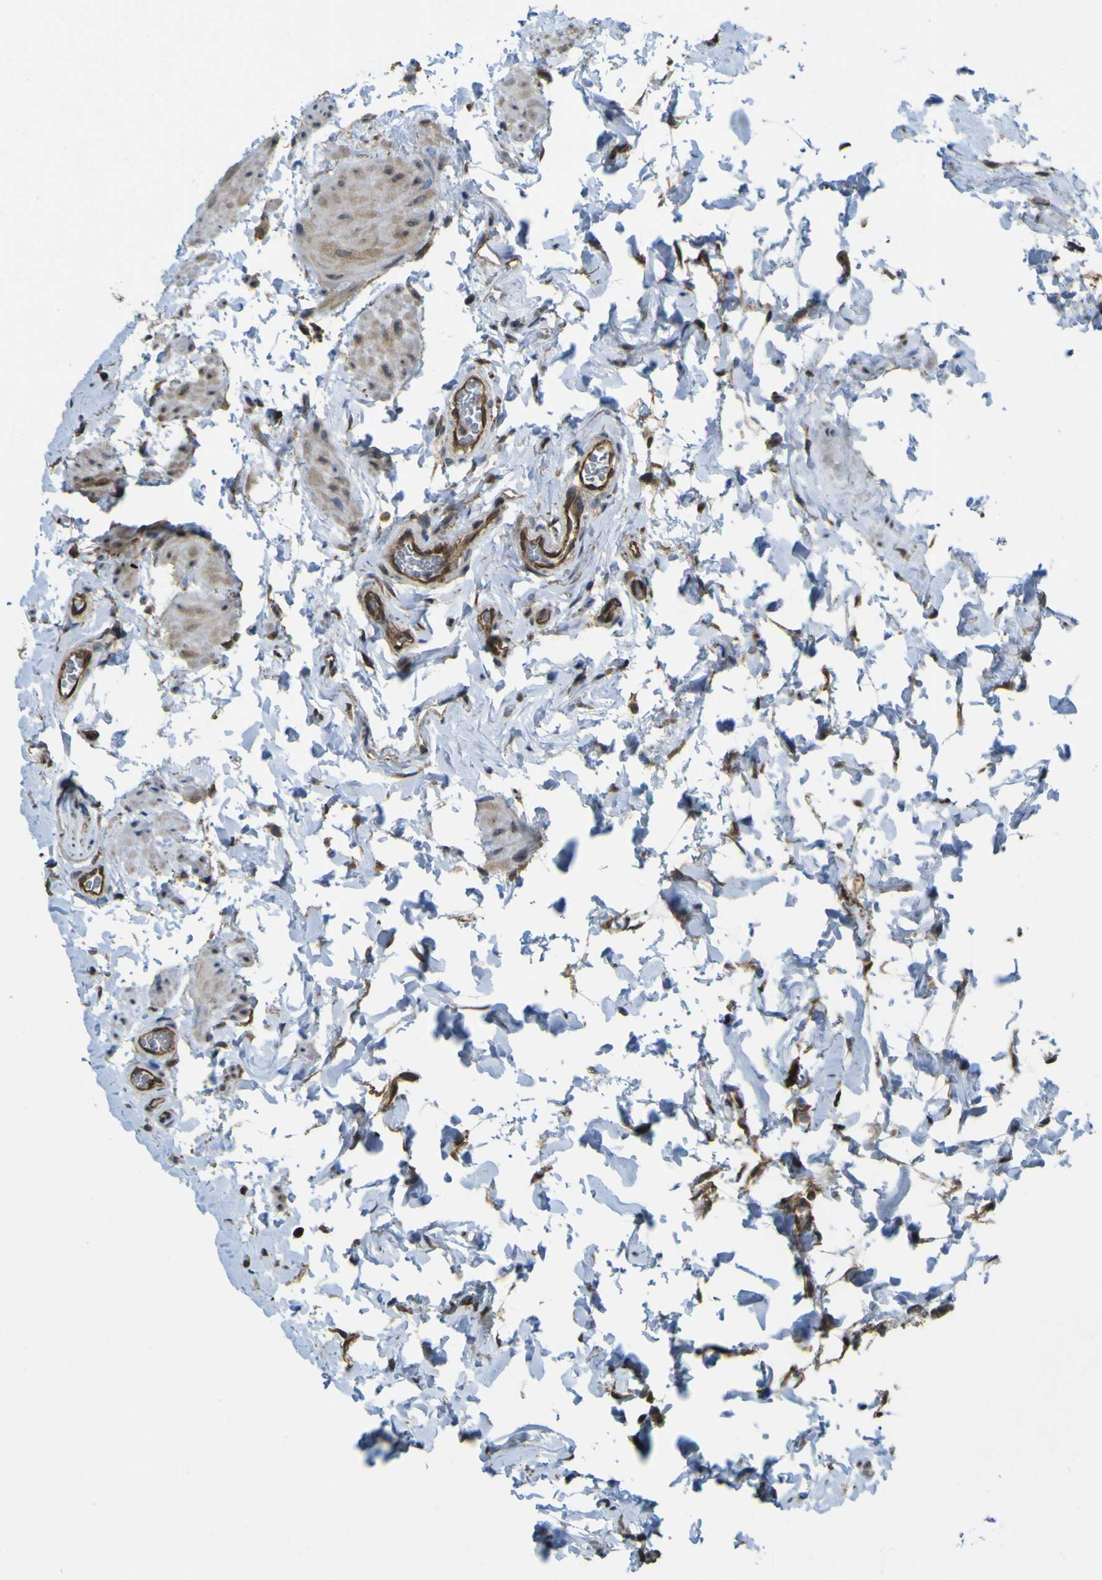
{"staining": {"intensity": "moderate", "quantity": ">75%", "location": "cytoplasmic/membranous"}, "tissue": "epididymis", "cell_type": "Glandular cells", "image_type": "normal", "snomed": [{"axis": "morphology", "description": "Normal tissue, NOS"}, {"axis": "topography", "description": "Epididymis"}], "caption": "Moderate cytoplasmic/membranous positivity for a protein is appreciated in approximately >75% of glandular cells of normal epididymis using IHC.", "gene": "YWHAG", "patient": {"sex": "male", "age": 36}}